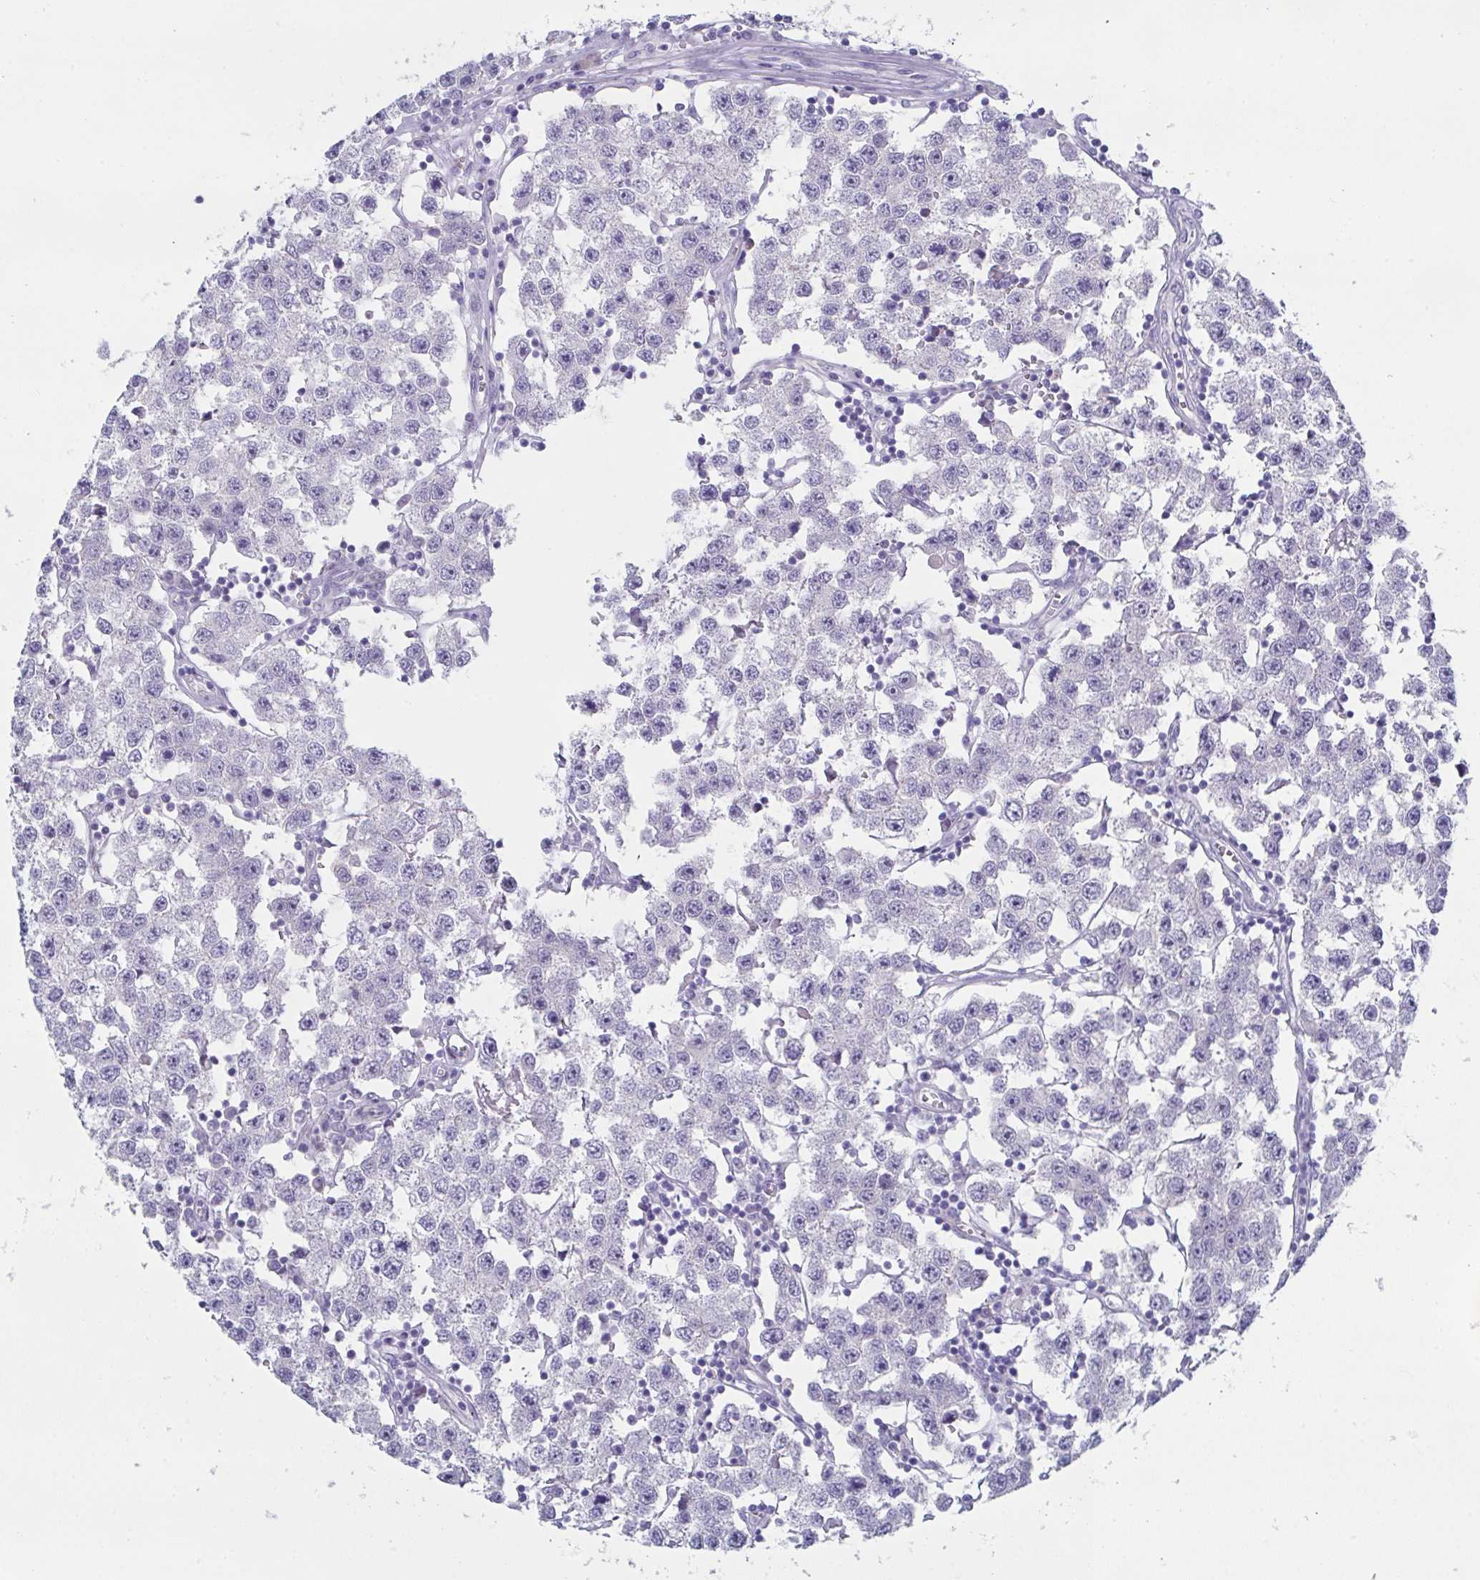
{"staining": {"intensity": "negative", "quantity": "none", "location": "none"}, "tissue": "testis cancer", "cell_type": "Tumor cells", "image_type": "cancer", "snomed": [{"axis": "morphology", "description": "Seminoma, NOS"}, {"axis": "topography", "description": "Testis"}], "caption": "The immunohistochemistry (IHC) photomicrograph has no significant staining in tumor cells of testis seminoma tissue.", "gene": "FBXO47", "patient": {"sex": "male", "age": 34}}